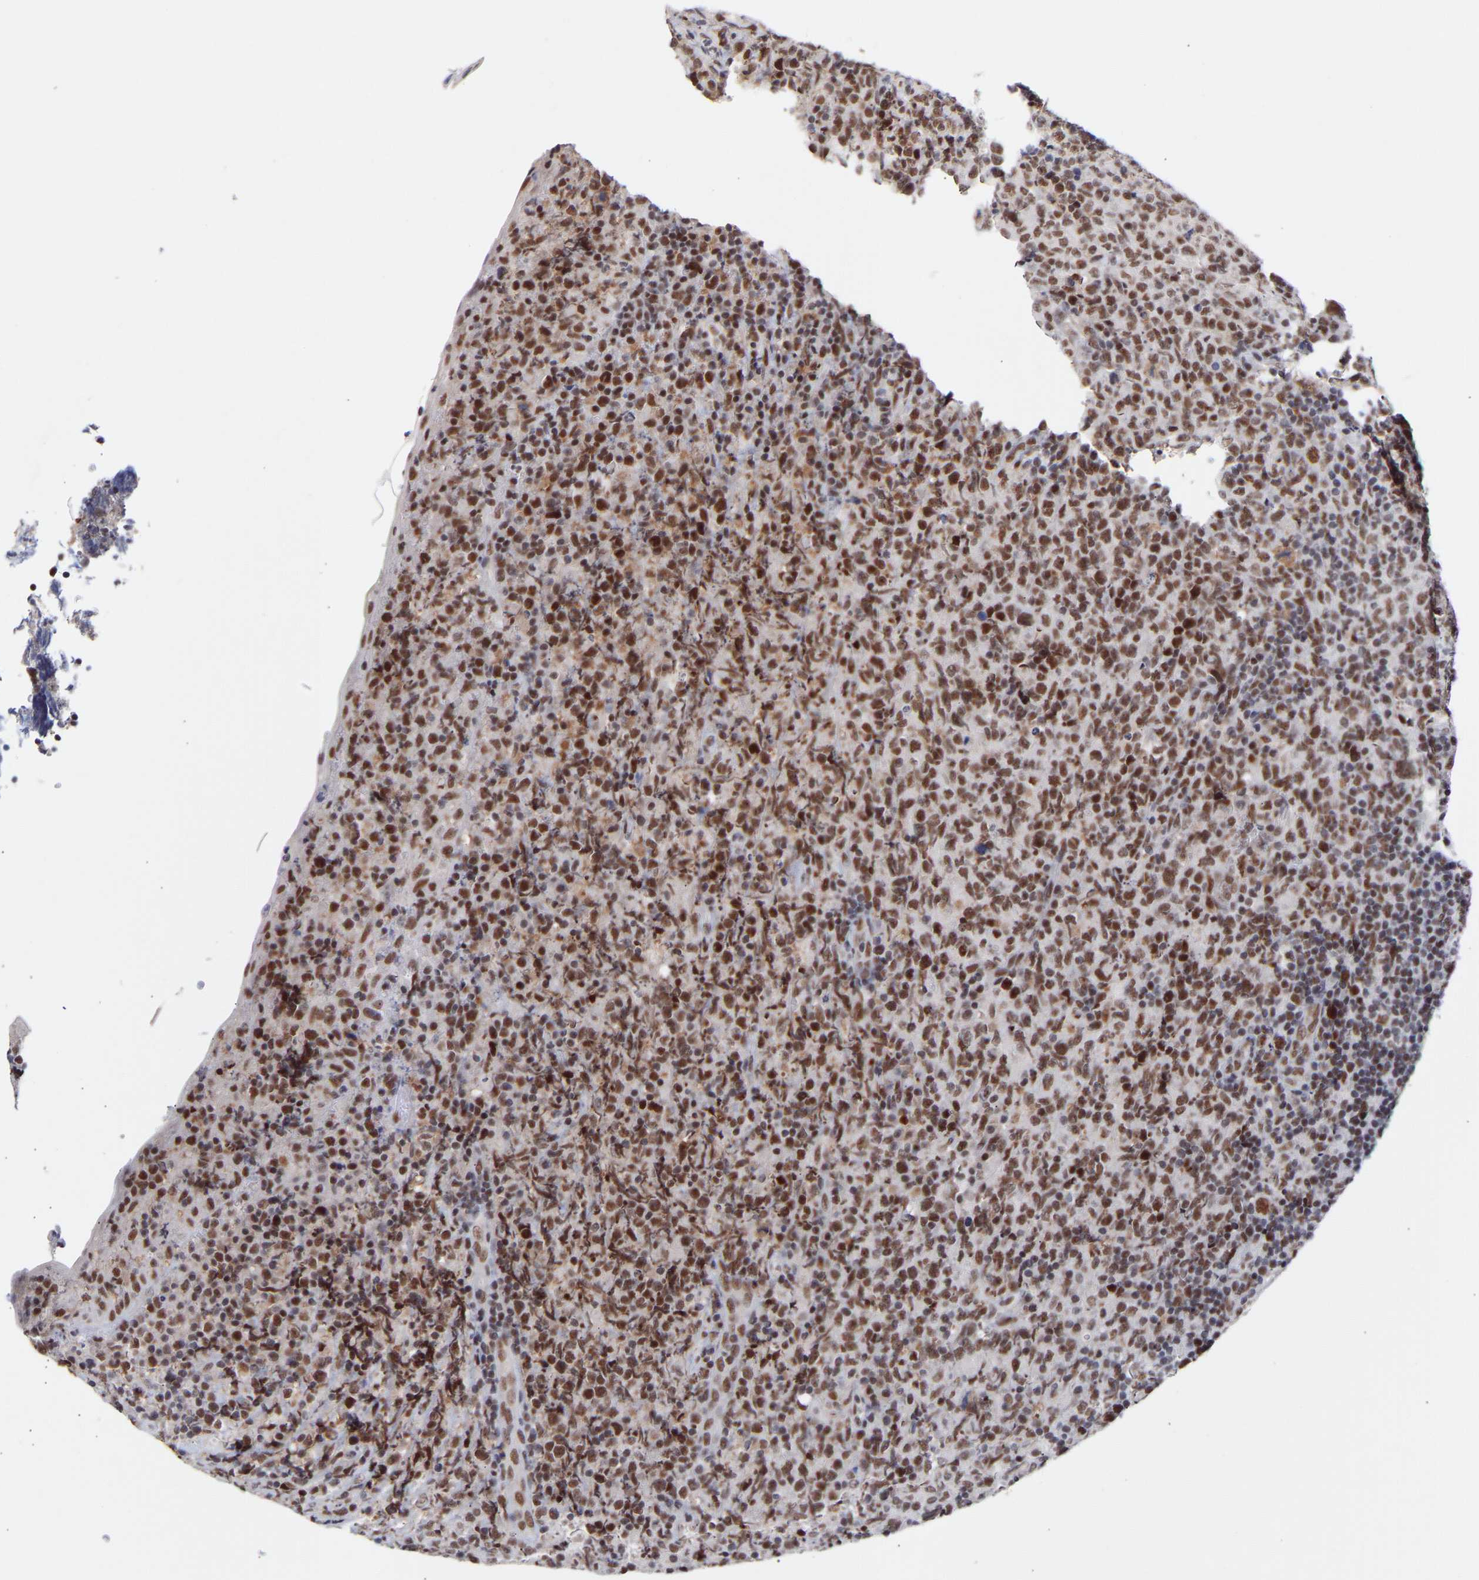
{"staining": {"intensity": "moderate", "quantity": ">75%", "location": "nuclear"}, "tissue": "lymphoma", "cell_type": "Tumor cells", "image_type": "cancer", "snomed": [{"axis": "morphology", "description": "Malignant lymphoma, non-Hodgkin's type, High grade"}, {"axis": "topography", "description": "Tonsil"}], "caption": "Lymphoma stained for a protein (brown) reveals moderate nuclear positive expression in about >75% of tumor cells.", "gene": "RBM15", "patient": {"sex": "female", "age": 36}}